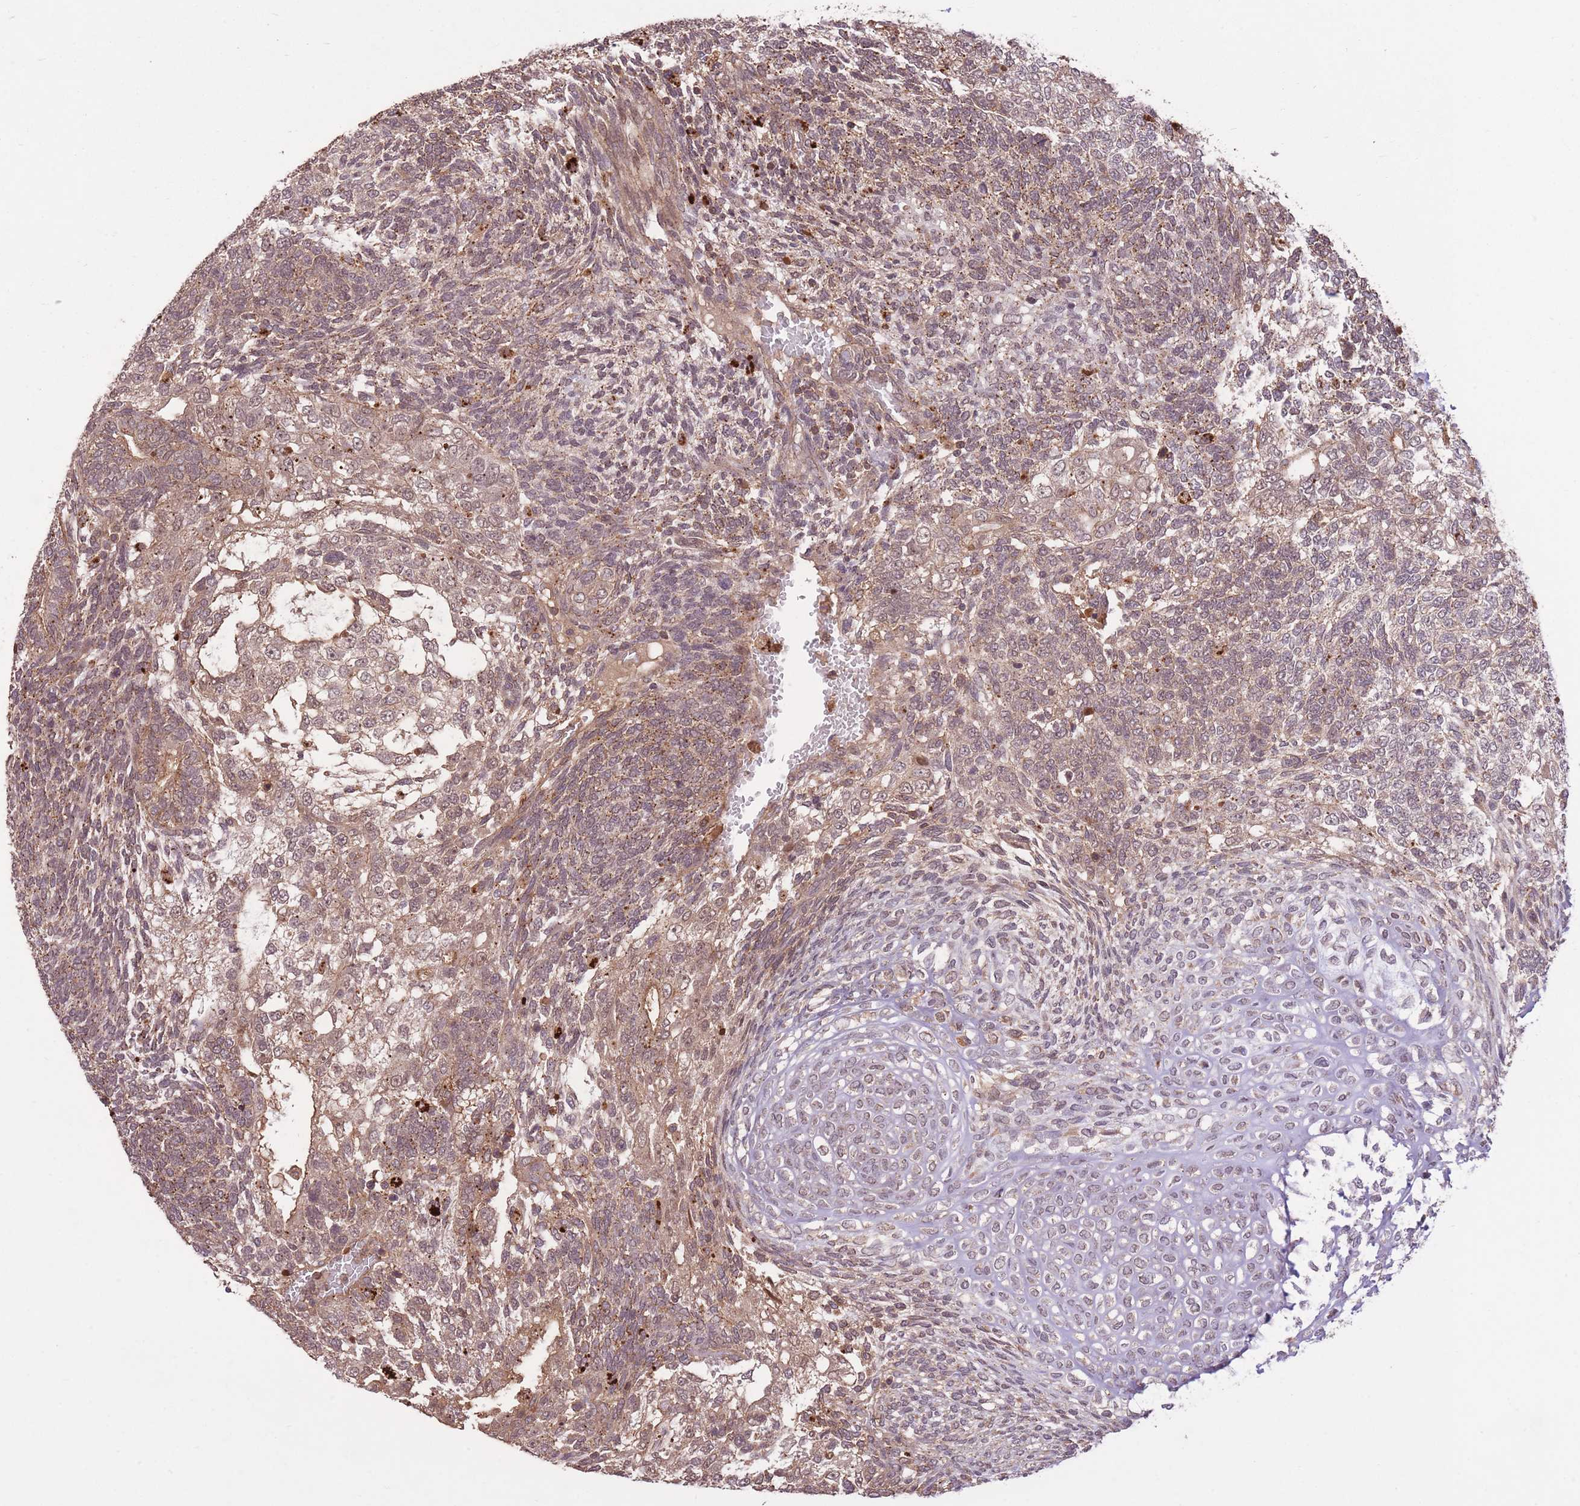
{"staining": {"intensity": "moderate", "quantity": ">75%", "location": "cytoplasmic/membranous"}, "tissue": "testis cancer", "cell_type": "Tumor cells", "image_type": "cancer", "snomed": [{"axis": "morphology", "description": "Carcinoma, Embryonal, NOS"}, {"axis": "topography", "description": "Testis"}], "caption": "Protein staining reveals moderate cytoplasmic/membranous expression in about >75% of tumor cells in testis cancer.", "gene": "POLR3F", "patient": {"sex": "male", "age": 23}}